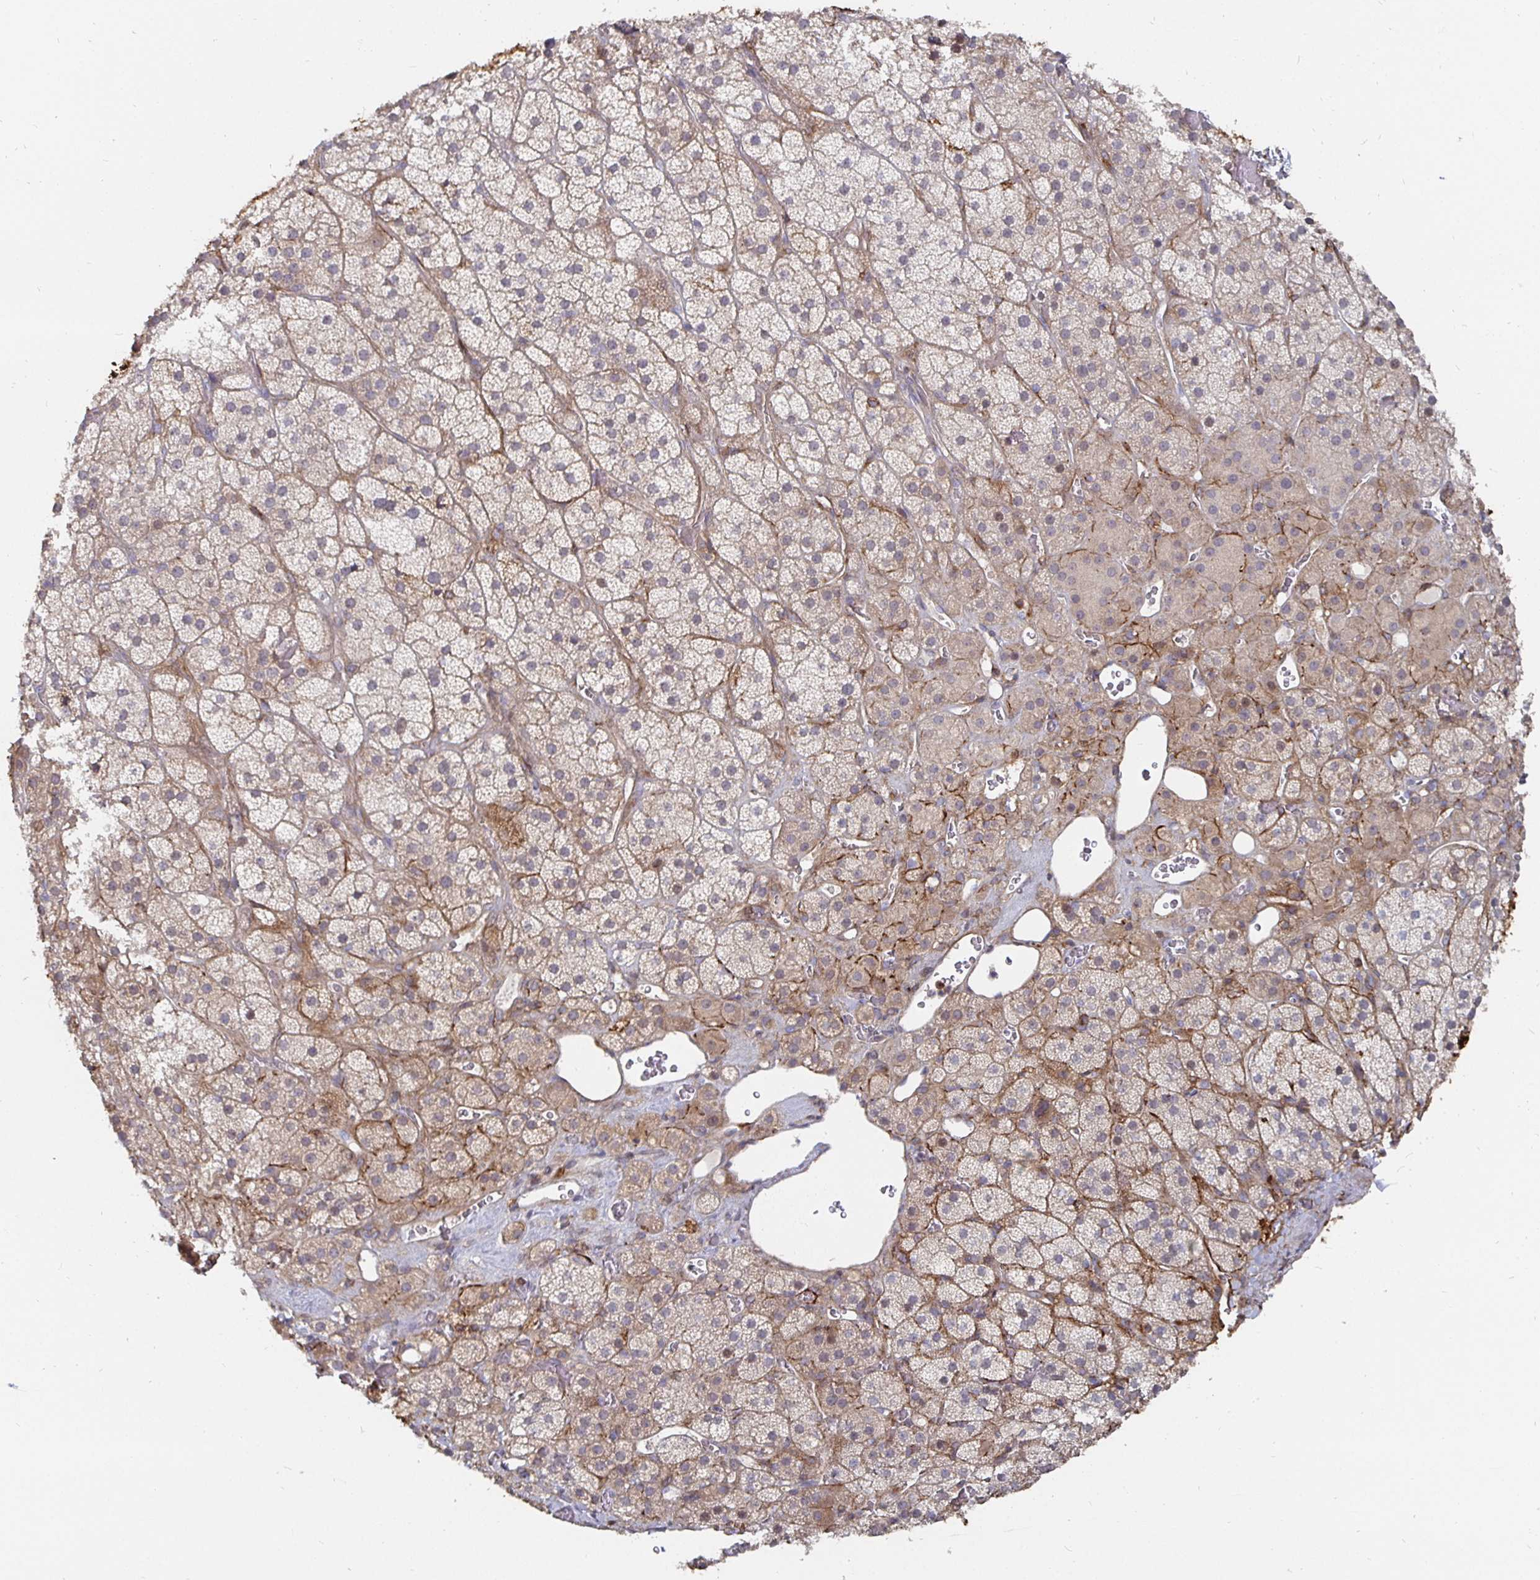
{"staining": {"intensity": "weak", "quantity": ">75%", "location": "cytoplasmic/membranous"}, "tissue": "adrenal gland", "cell_type": "Glandular cells", "image_type": "normal", "snomed": [{"axis": "morphology", "description": "Normal tissue, NOS"}, {"axis": "topography", "description": "Adrenal gland"}], "caption": "Immunohistochemistry (IHC) micrograph of normal adrenal gland stained for a protein (brown), which exhibits low levels of weak cytoplasmic/membranous expression in approximately >75% of glandular cells.", "gene": "GJA4", "patient": {"sex": "male", "age": 57}}